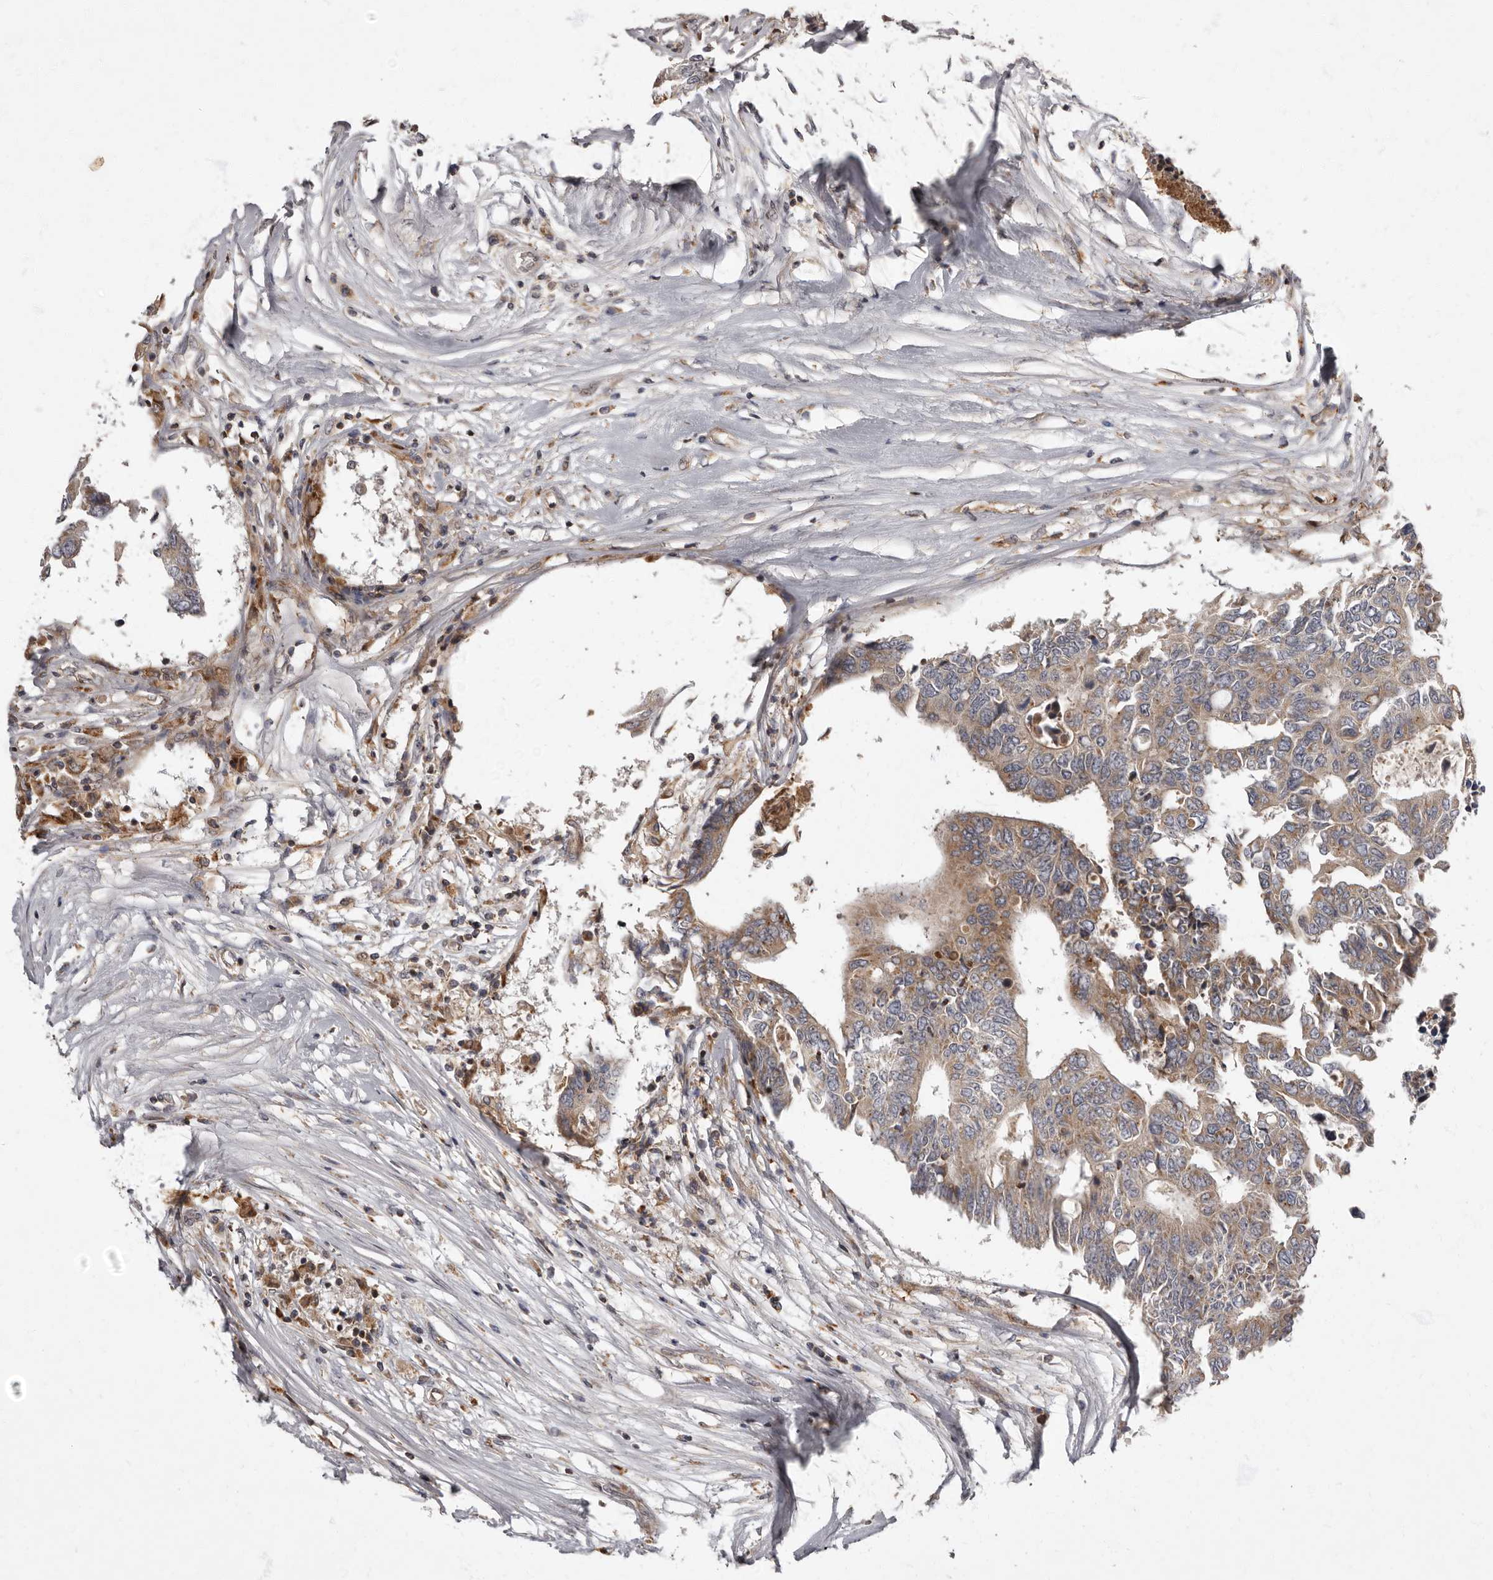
{"staining": {"intensity": "moderate", "quantity": ">75%", "location": "cytoplasmic/membranous"}, "tissue": "colorectal cancer", "cell_type": "Tumor cells", "image_type": "cancer", "snomed": [{"axis": "morphology", "description": "Adenocarcinoma, NOS"}, {"axis": "topography", "description": "Rectum"}], "caption": "Immunohistochemistry (IHC) histopathology image of neoplastic tissue: human adenocarcinoma (colorectal) stained using immunohistochemistry (IHC) reveals medium levels of moderate protein expression localized specifically in the cytoplasmic/membranous of tumor cells, appearing as a cytoplasmic/membranous brown color.", "gene": "ADCY2", "patient": {"sex": "male", "age": 63}}